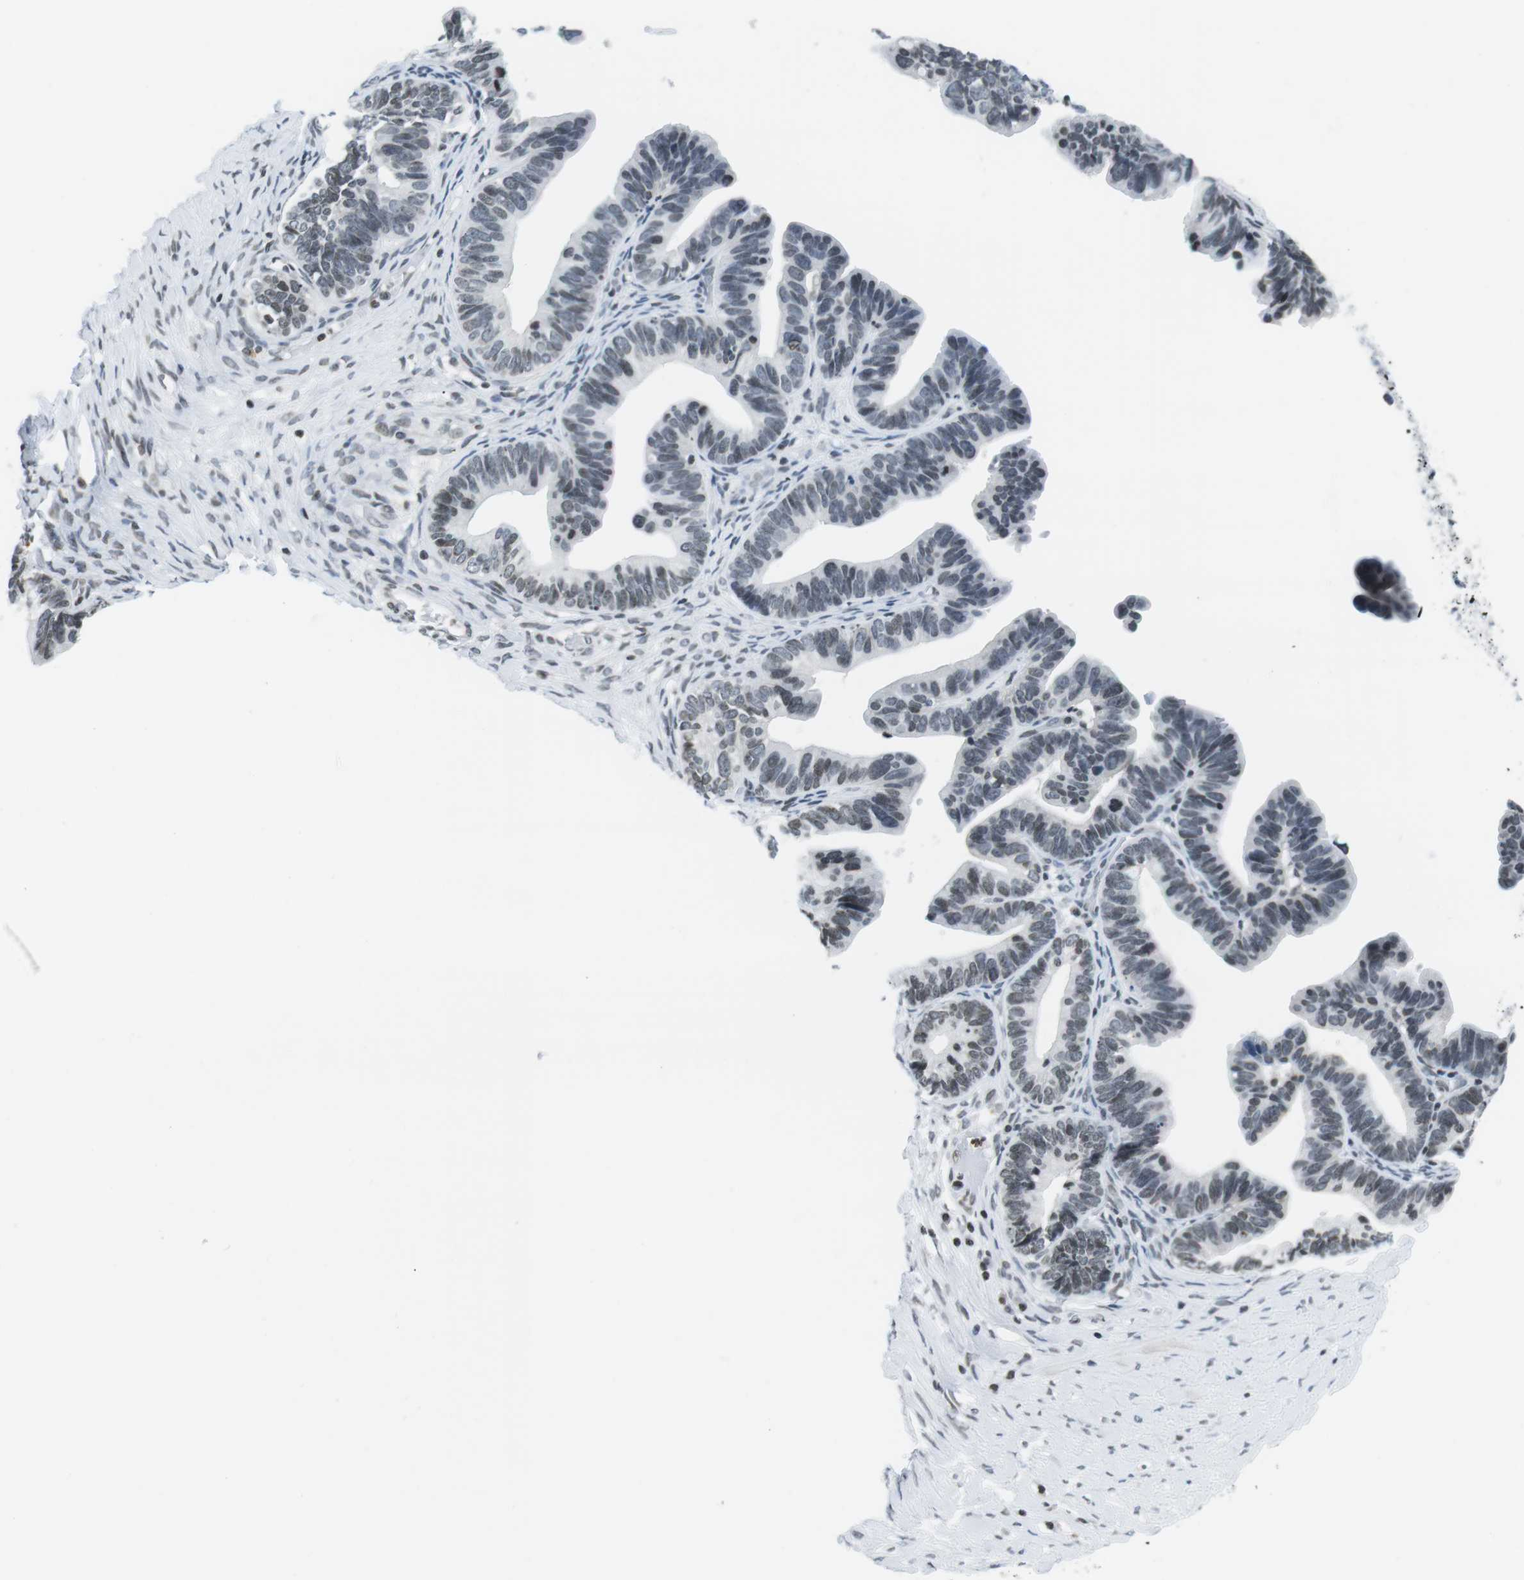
{"staining": {"intensity": "weak", "quantity": "<25%", "location": "nuclear"}, "tissue": "ovarian cancer", "cell_type": "Tumor cells", "image_type": "cancer", "snomed": [{"axis": "morphology", "description": "Cystadenocarcinoma, serous, NOS"}, {"axis": "topography", "description": "Ovary"}], "caption": "A photomicrograph of ovarian cancer stained for a protein exhibits no brown staining in tumor cells.", "gene": "E2F2", "patient": {"sex": "female", "age": 56}}